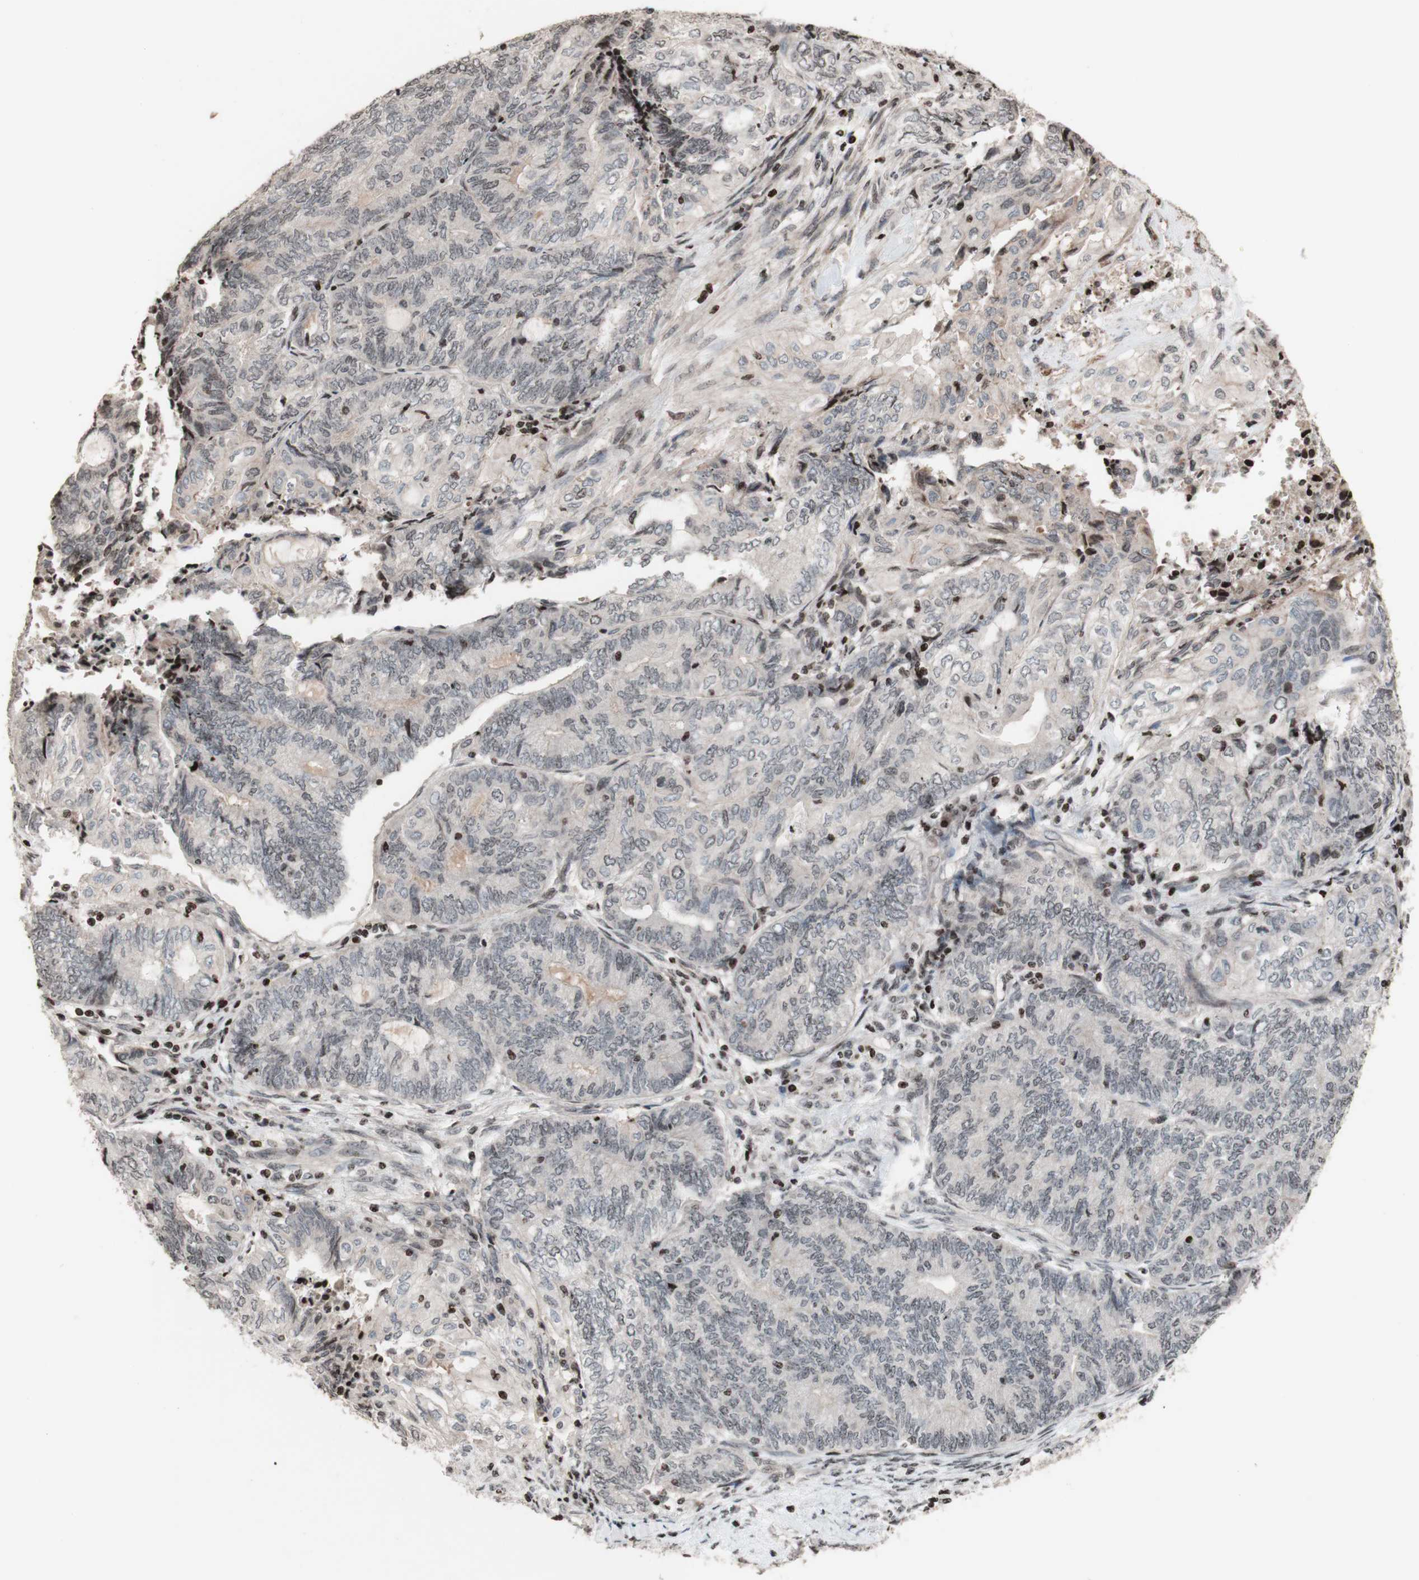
{"staining": {"intensity": "negative", "quantity": "none", "location": "none"}, "tissue": "endometrial cancer", "cell_type": "Tumor cells", "image_type": "cancer", "snomed": [{"axis": "morphology", "description": "Adenocarcinoma, NOS"}, {"axis": "topography", "description": "Uterus"}, {"axis": "topography", "description": "Endometrium"}], "caption": "Endometrial cancer (adenocarcinoma) was stained to show a protein in brown. There is no significant staining in tumor cells.", "gene": "POLA1", "patient": {"sex": "female", "age": 70}}